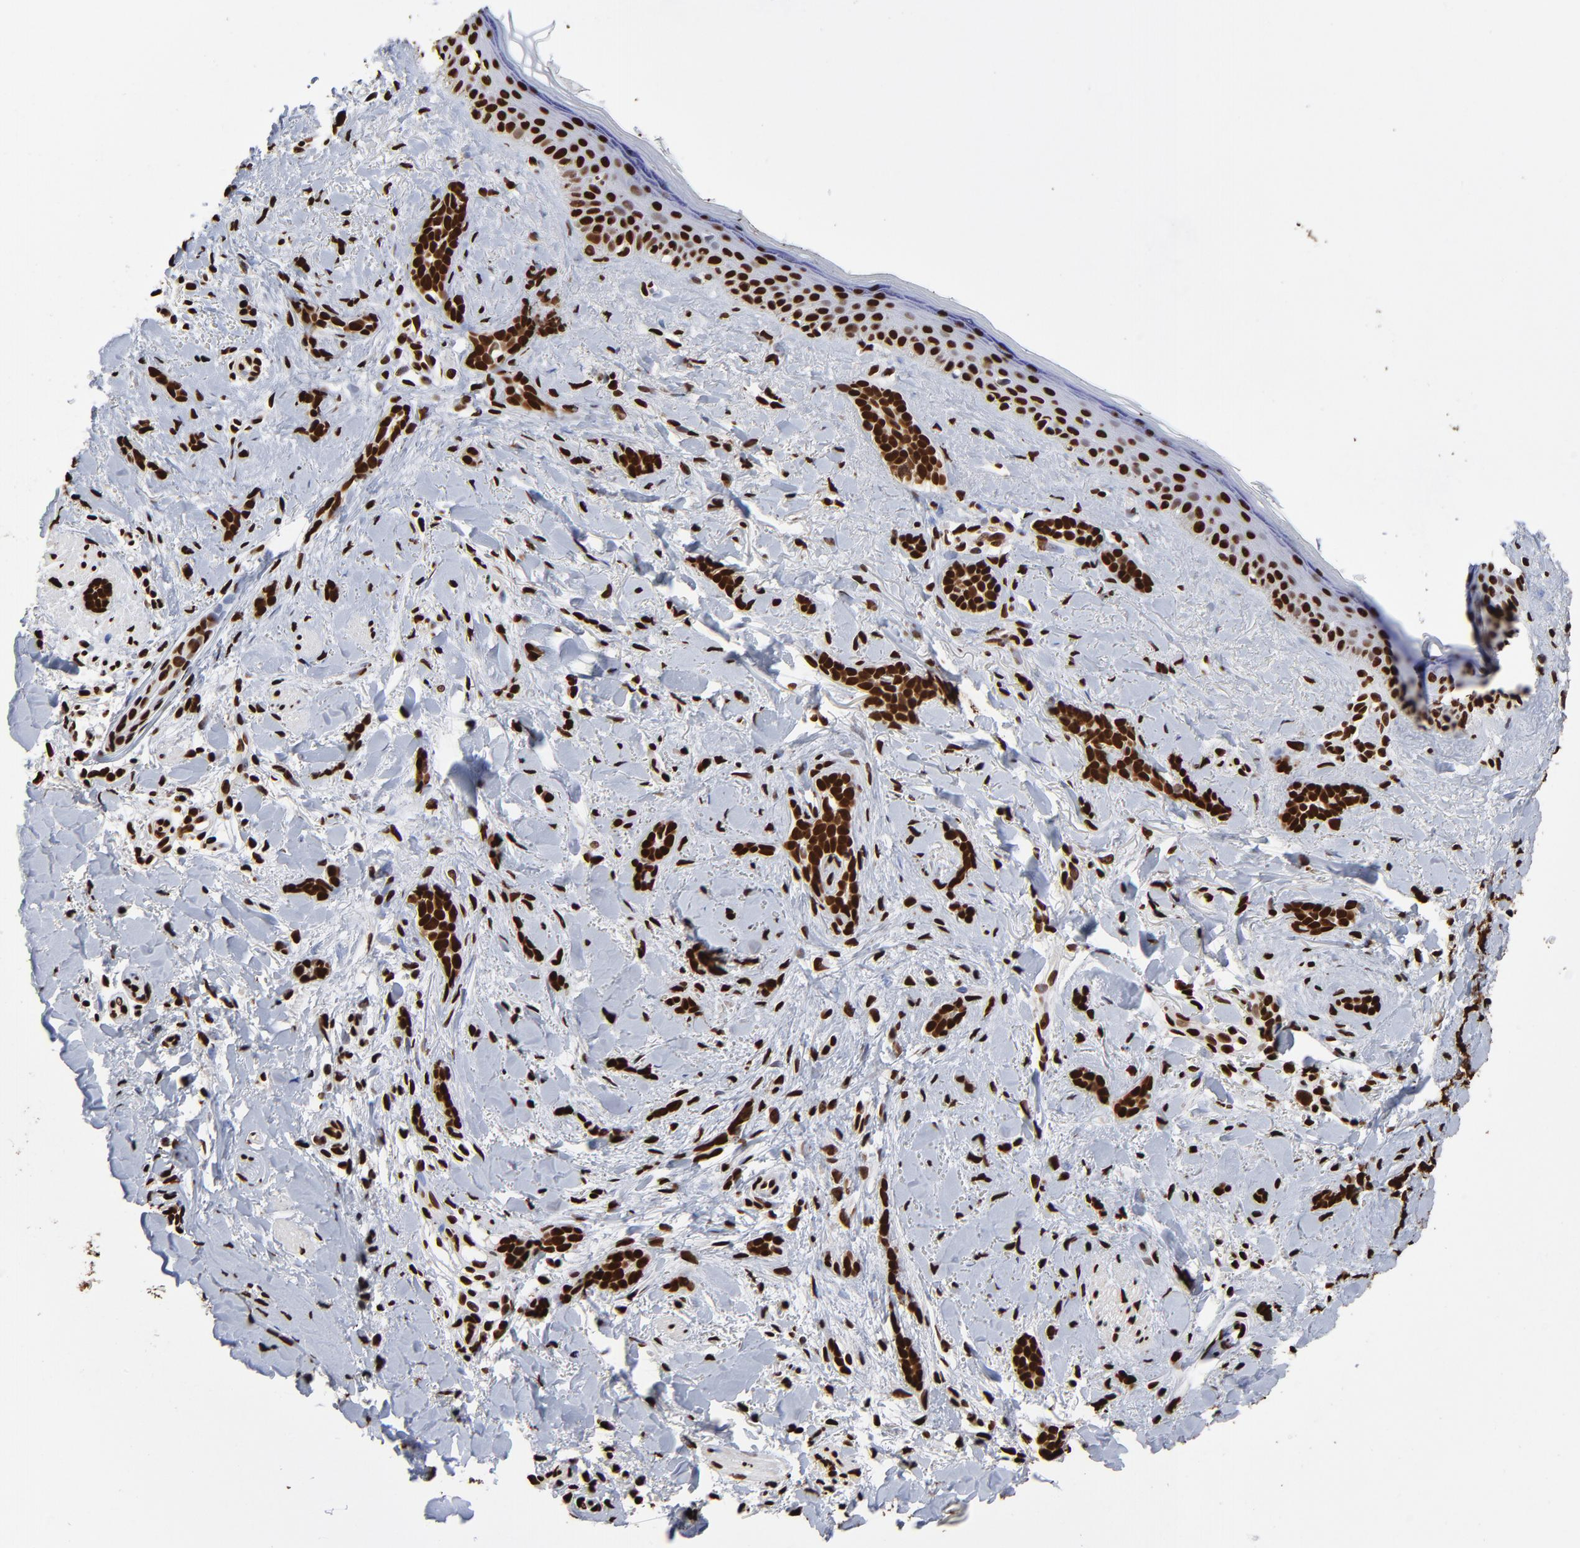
{"staining": {"intensity": "strong", "quantity": ">75%", "location": "nuclear"}, "tissue": "skin cancer", "cell_type": "Tumor cells", "image_type": "cancer", "snomed": [{"axis": "morphology", "description": "Basal cell carcinoma"}, {"axis": "topography", "description": "Skin"}], "caption": "Protein analysis of skin cancer (basal cell carcinoma) tissue displays strong nuclear staining in approximately >75% of tumor cells.", "gene": "ZNF544", "patient": {"sex": "female", "age": 37}}